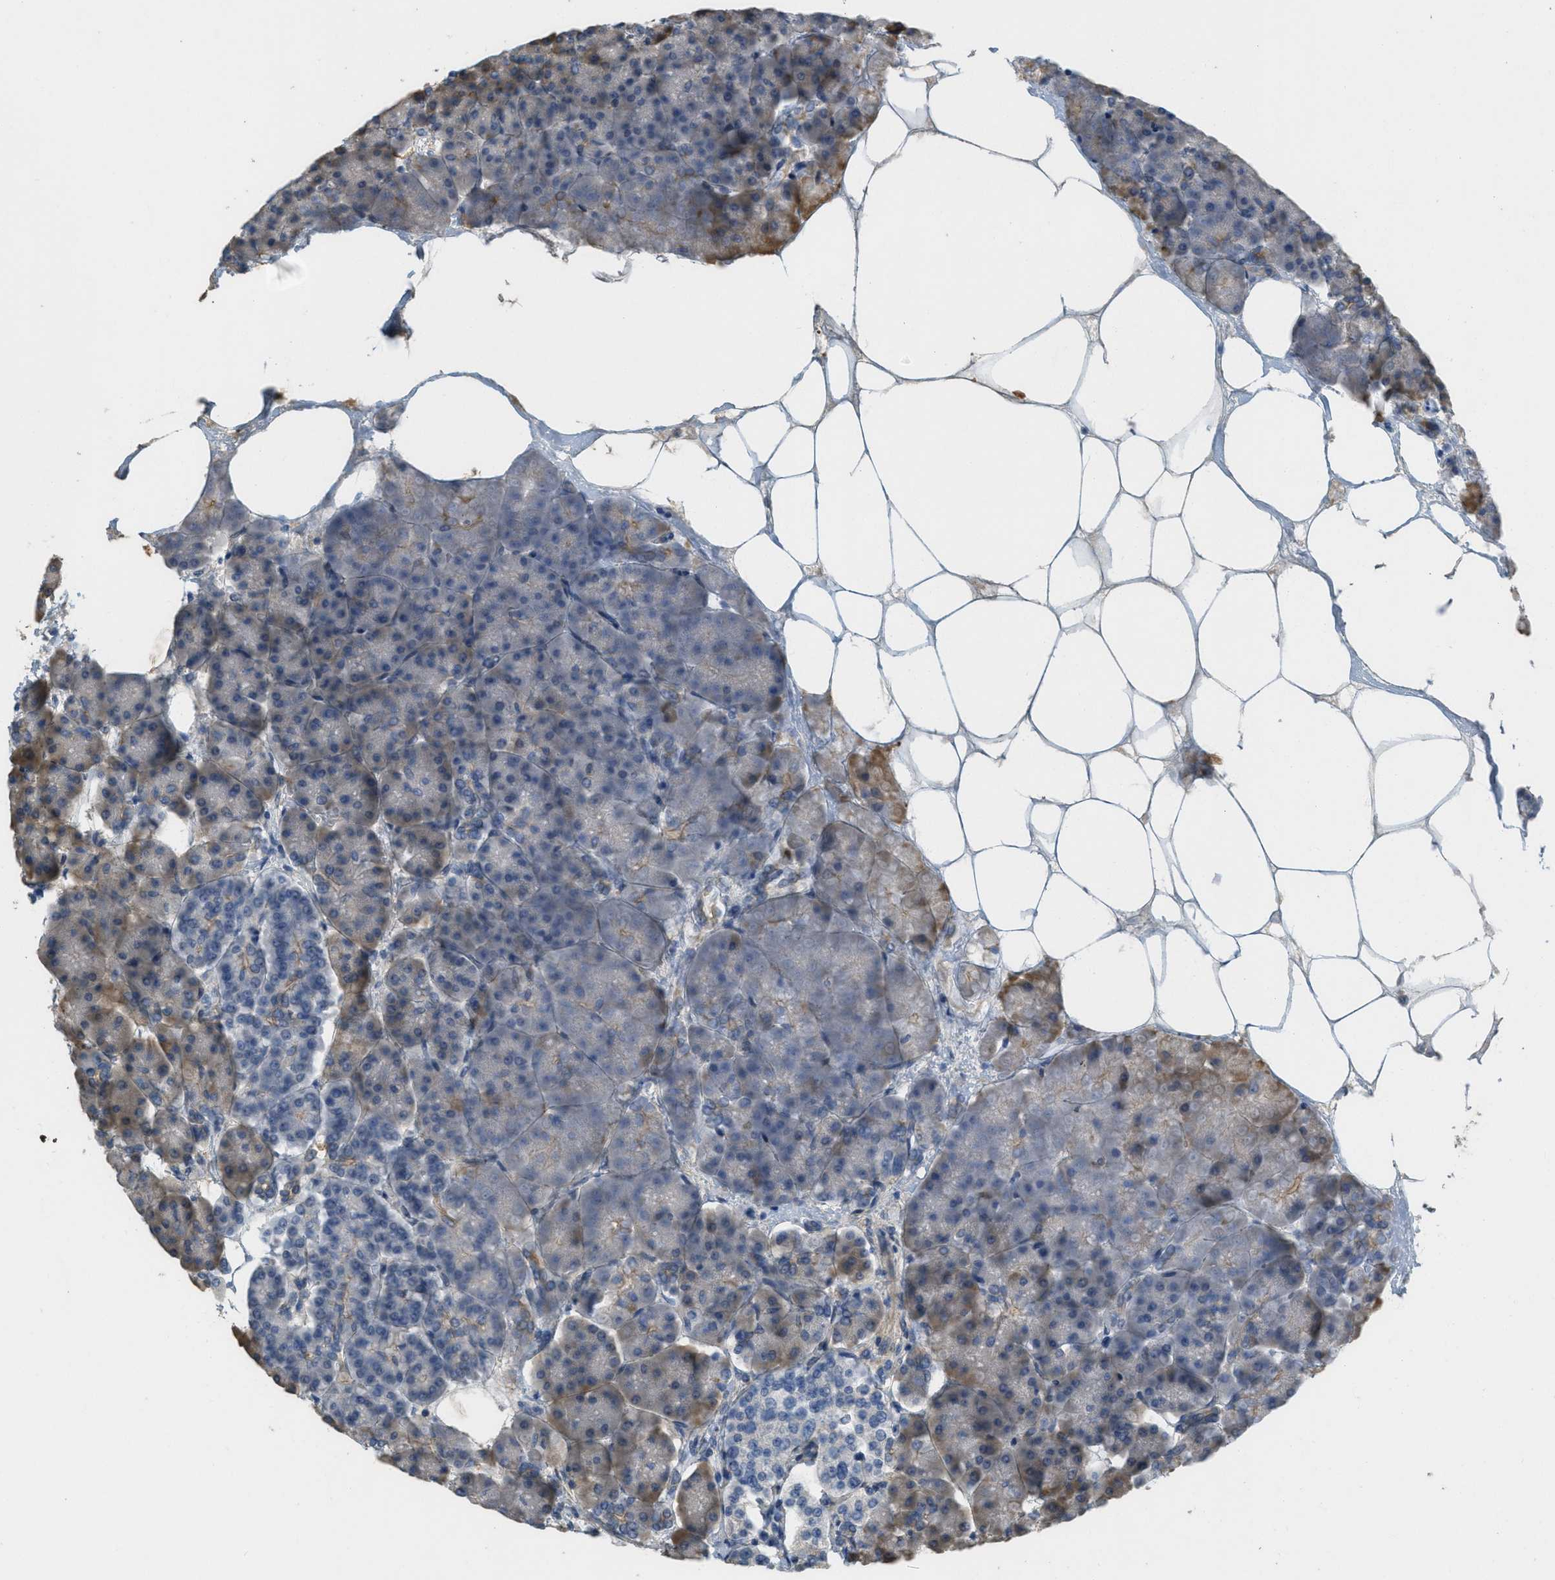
{"staining": {"intensity": "weak", "quantity": "<25%", "location": "cytoplasmic/membranous"}, "tissue": "pancreas", "cell_type": "Exocrine glandular cells", "image_type": "normal", "snomed": [{"axis": "morphology", "description": "Normal tissue, NOS"}, {"axis": "topography", "description": "Pancreas"}], "caption": "A high-resolution histopathology image shows immunohistochemistry staining of normal pancreas, which shows no significant positivity in exocrine glandular cells.", "gene": "ADCY5", "patient": {"sex": "female", "age": 70}}